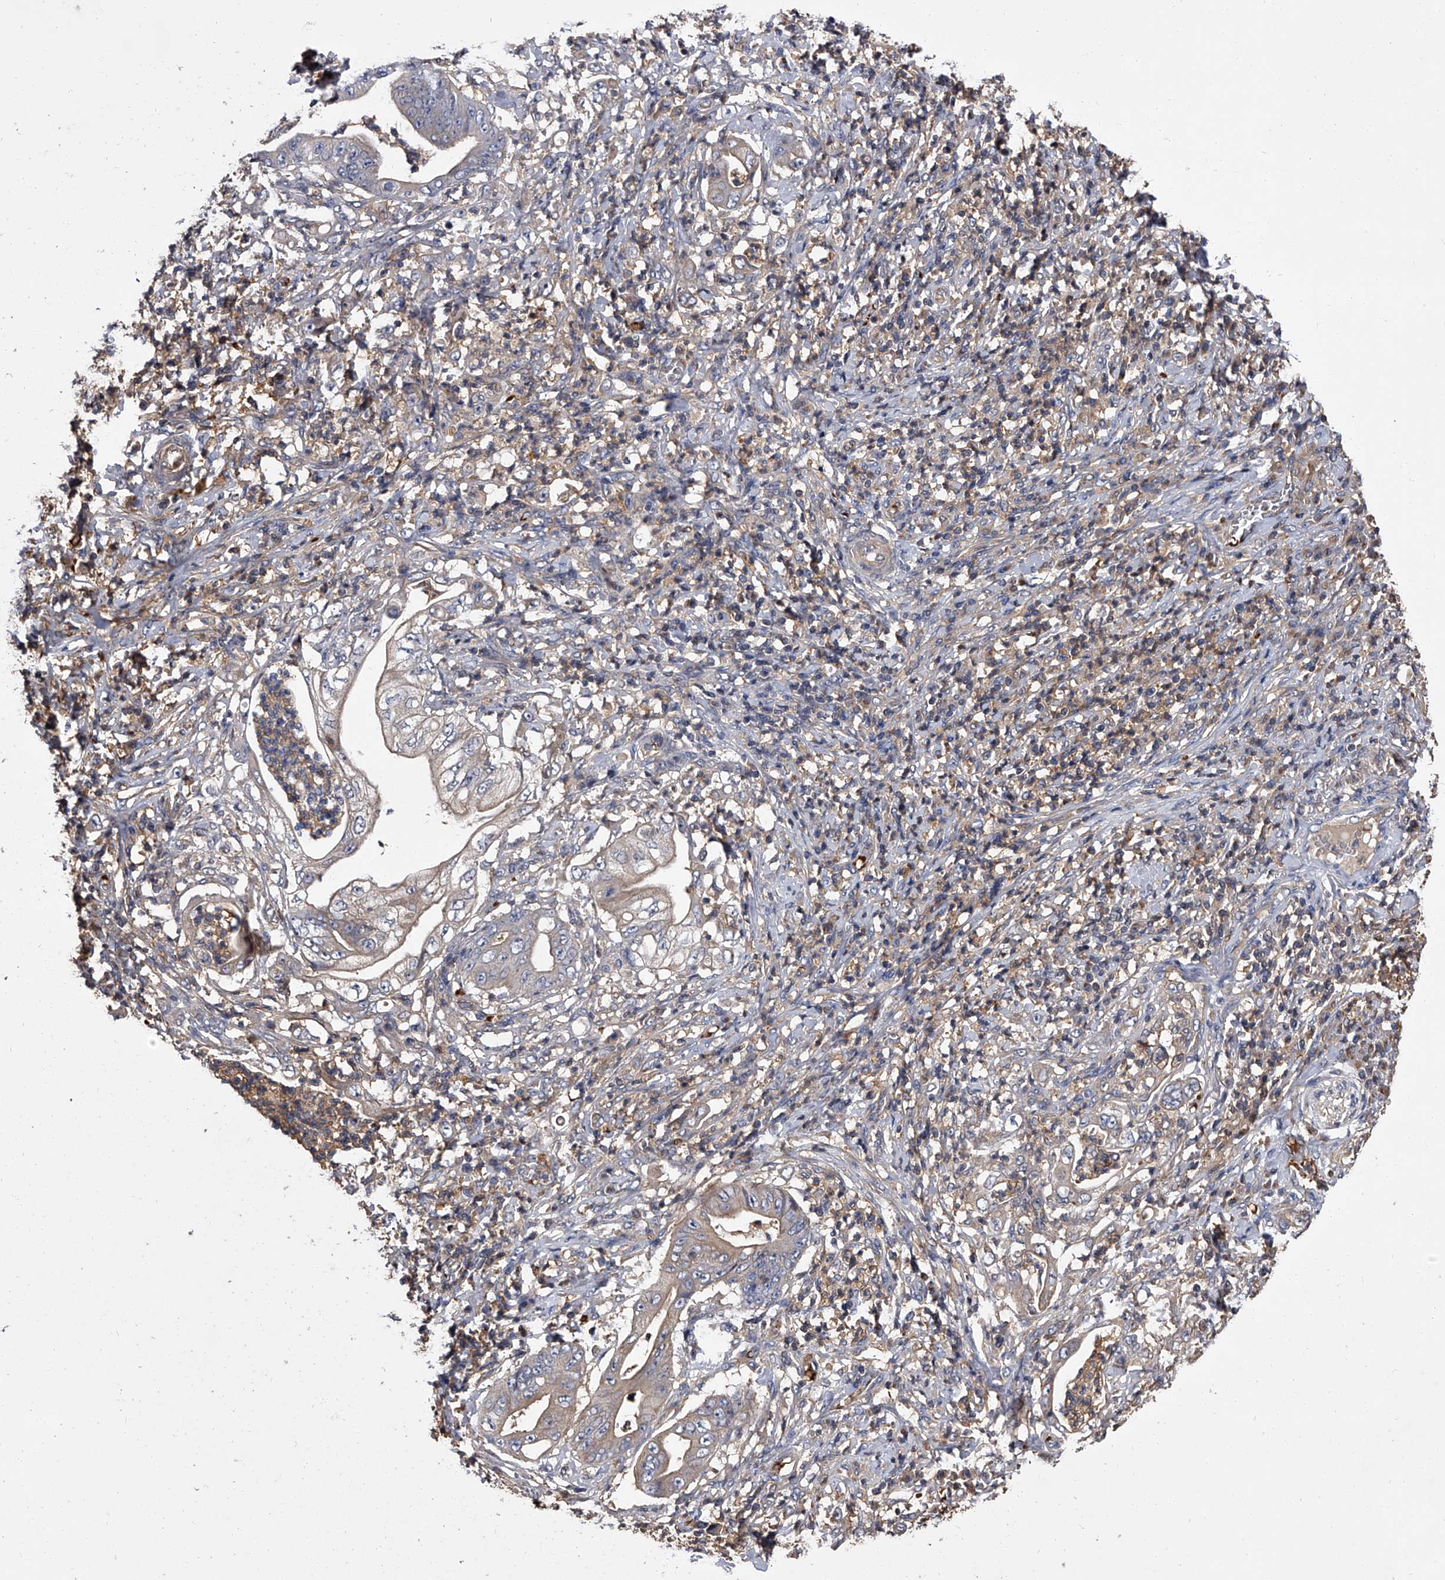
{"staining": {"intensity": "weak", "quantity": "<25%", "location": "cytoplasmic/membranous"}, "tissue": "stomach cancer", "cell_type": "Tumor cells", "image_type": "cancer", "snomed": [{"axis": "morphology", "description": "Adenocarcinoma, NOS"}, {"axis": "topography", "description": "Stomach"}], "caption": "Histopathology image shows no significant protein expression in tumor cells of stomach adenocarcinoma.", "gene": "STK36", "patient": {"sex": "female", "age": 73}}